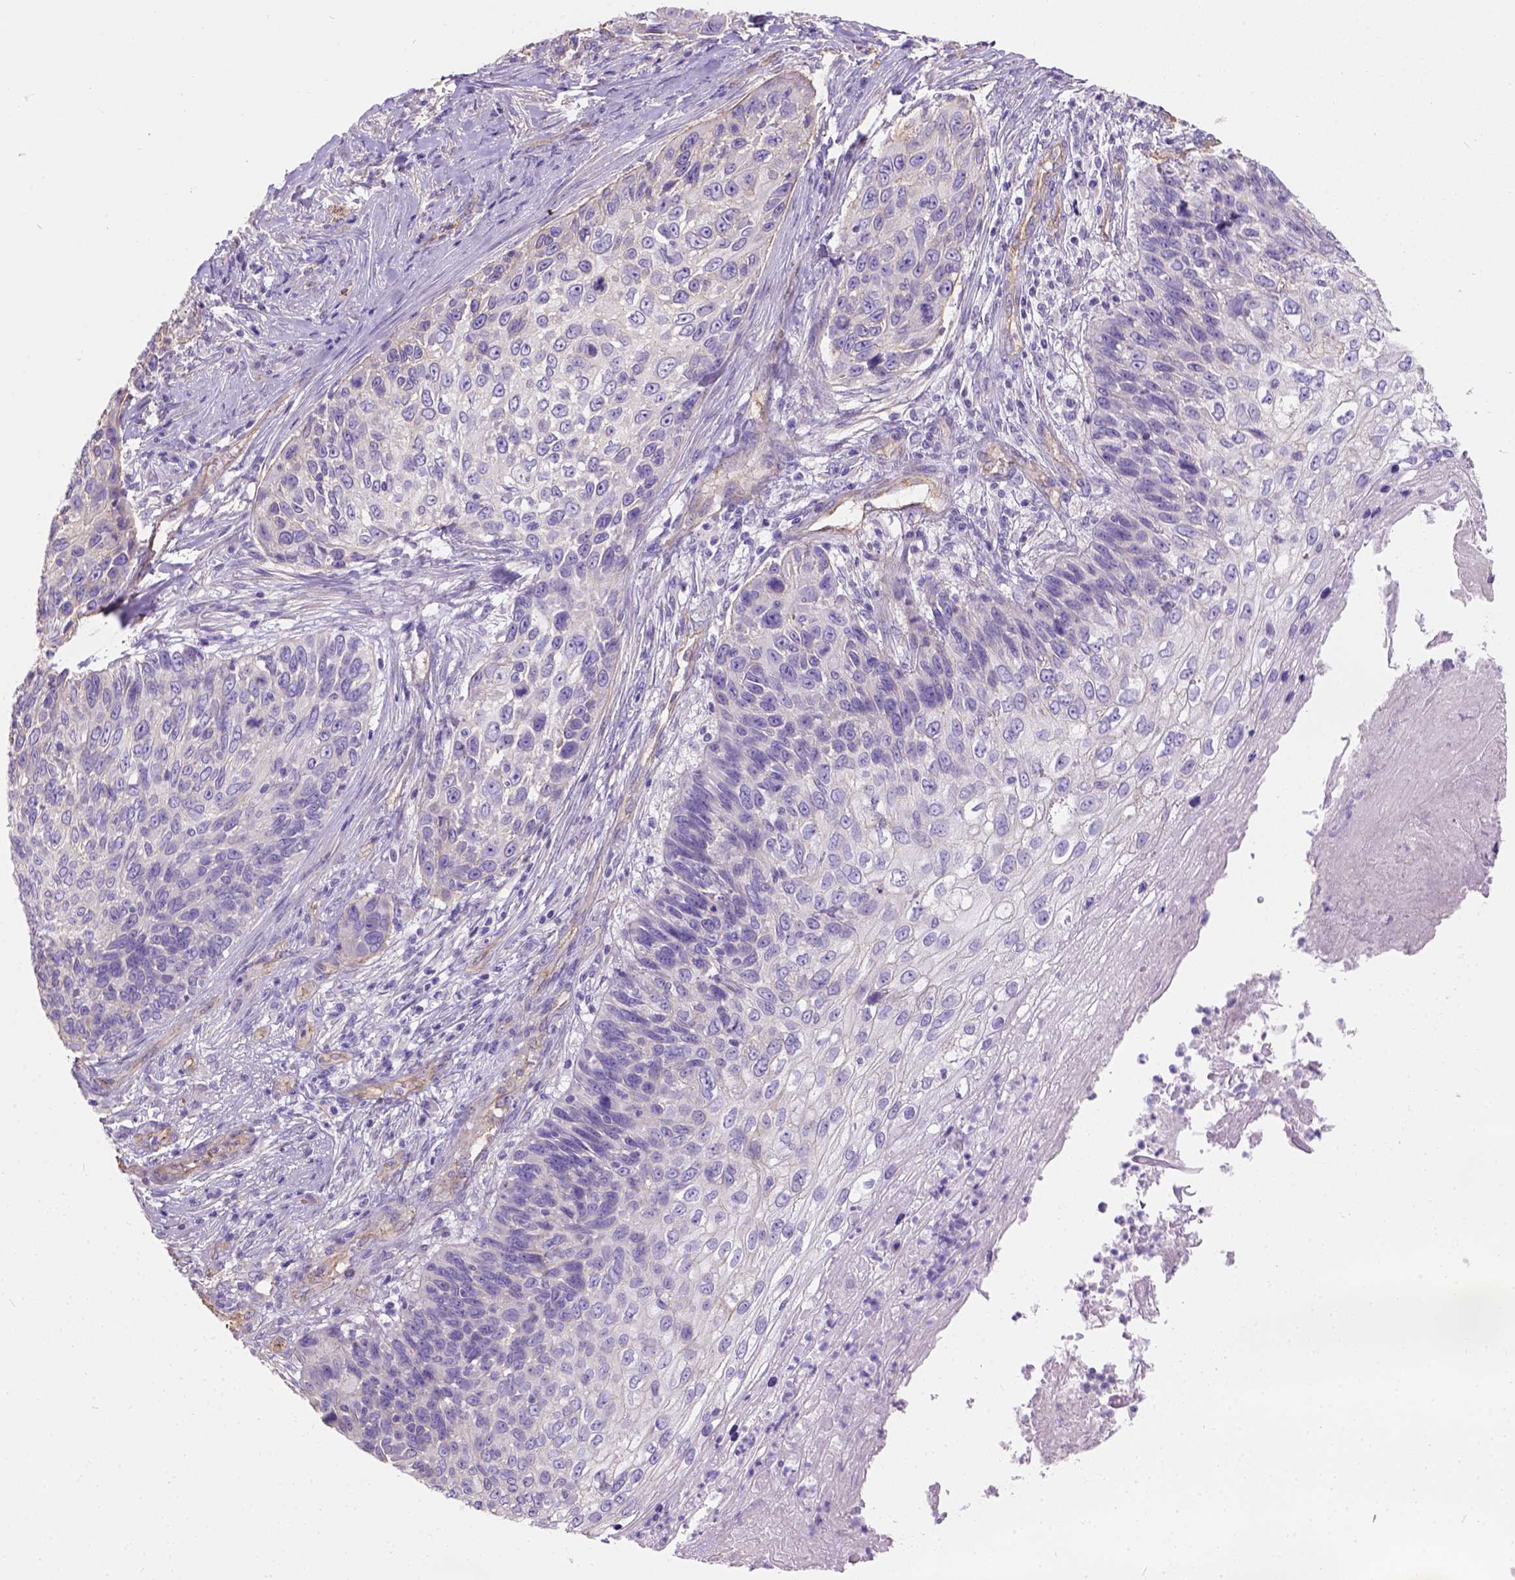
{"staining": {"intensity": "negative", "quantity": "none", "location": "none"}, "tissue": "skin cancer", "cell_type": "Tumor cells", "image_type": "cancer", "snomed": [{"axis": "morphology", "description": "Squamous cell carcinoma, NOS"}, {"axis": "topography", "description": "Skin"}], "caption": "An image of human skin cancer (squamous cell carcinoma) is negative for staining in tumor cells.", "gene": "PHF7", "patient": {"sex": "male", "age": 92}}